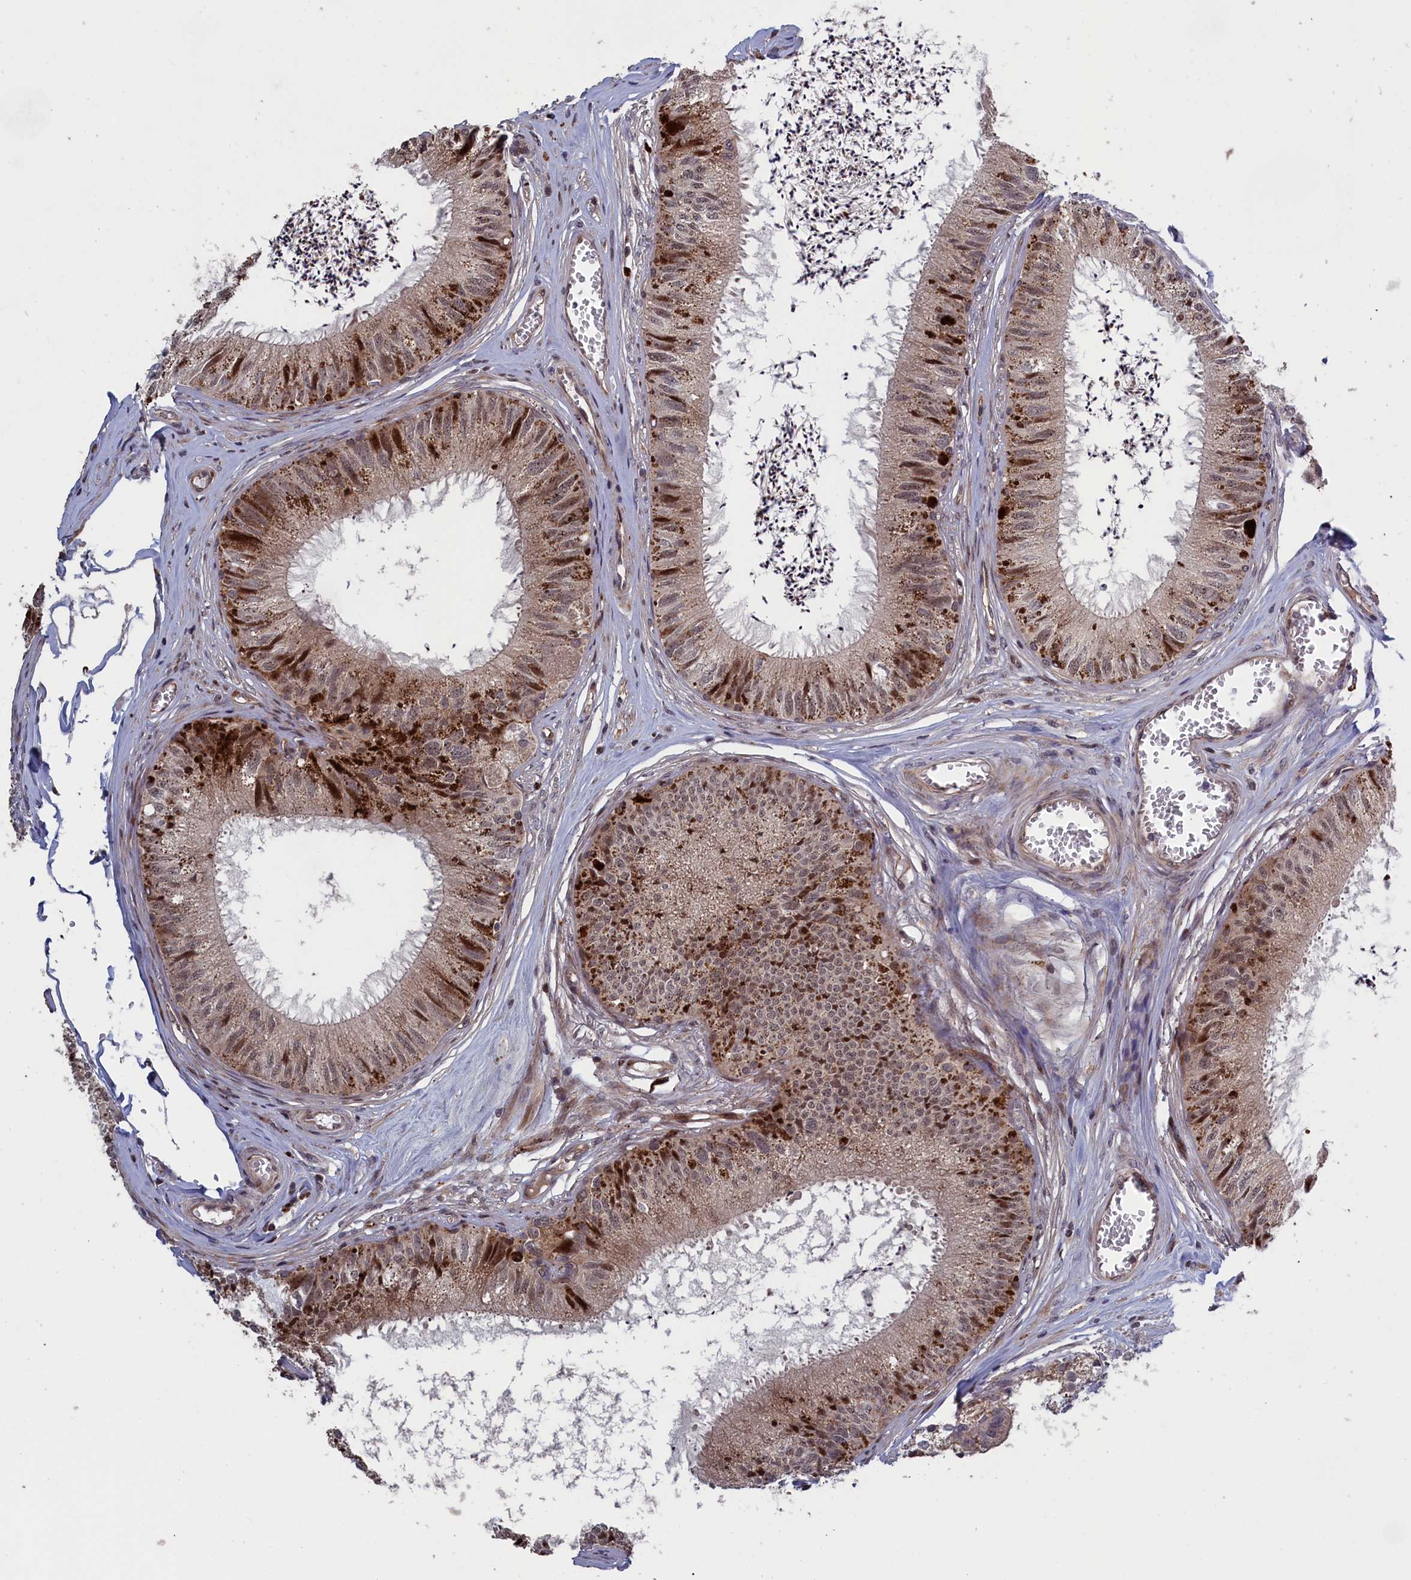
{"staining": {"intensity": "moderate", "quantity": "25%-75%", "location": "cytoplasmic/membranous,nuclear"}, "tissue": "epididymis", "cell_type": "Glandular cells", "image_type": "normal", "snomed": [{"axis": "morphology", "description": "Normal tissue, NOS"}, {"axis": "topography", "description": "Epididymis"}], "caption": "Moderate cytoplasmic/membranous,nuclear protein positivity is seen in about 25%-75% of glandular cells in epididymis. Using DAB (brown) and hematoxylin (blue) stains, captured at high magnification using brightfield microscopy.", "gene": "LSG1", "patient": {"sex": "male", "age": 79}}